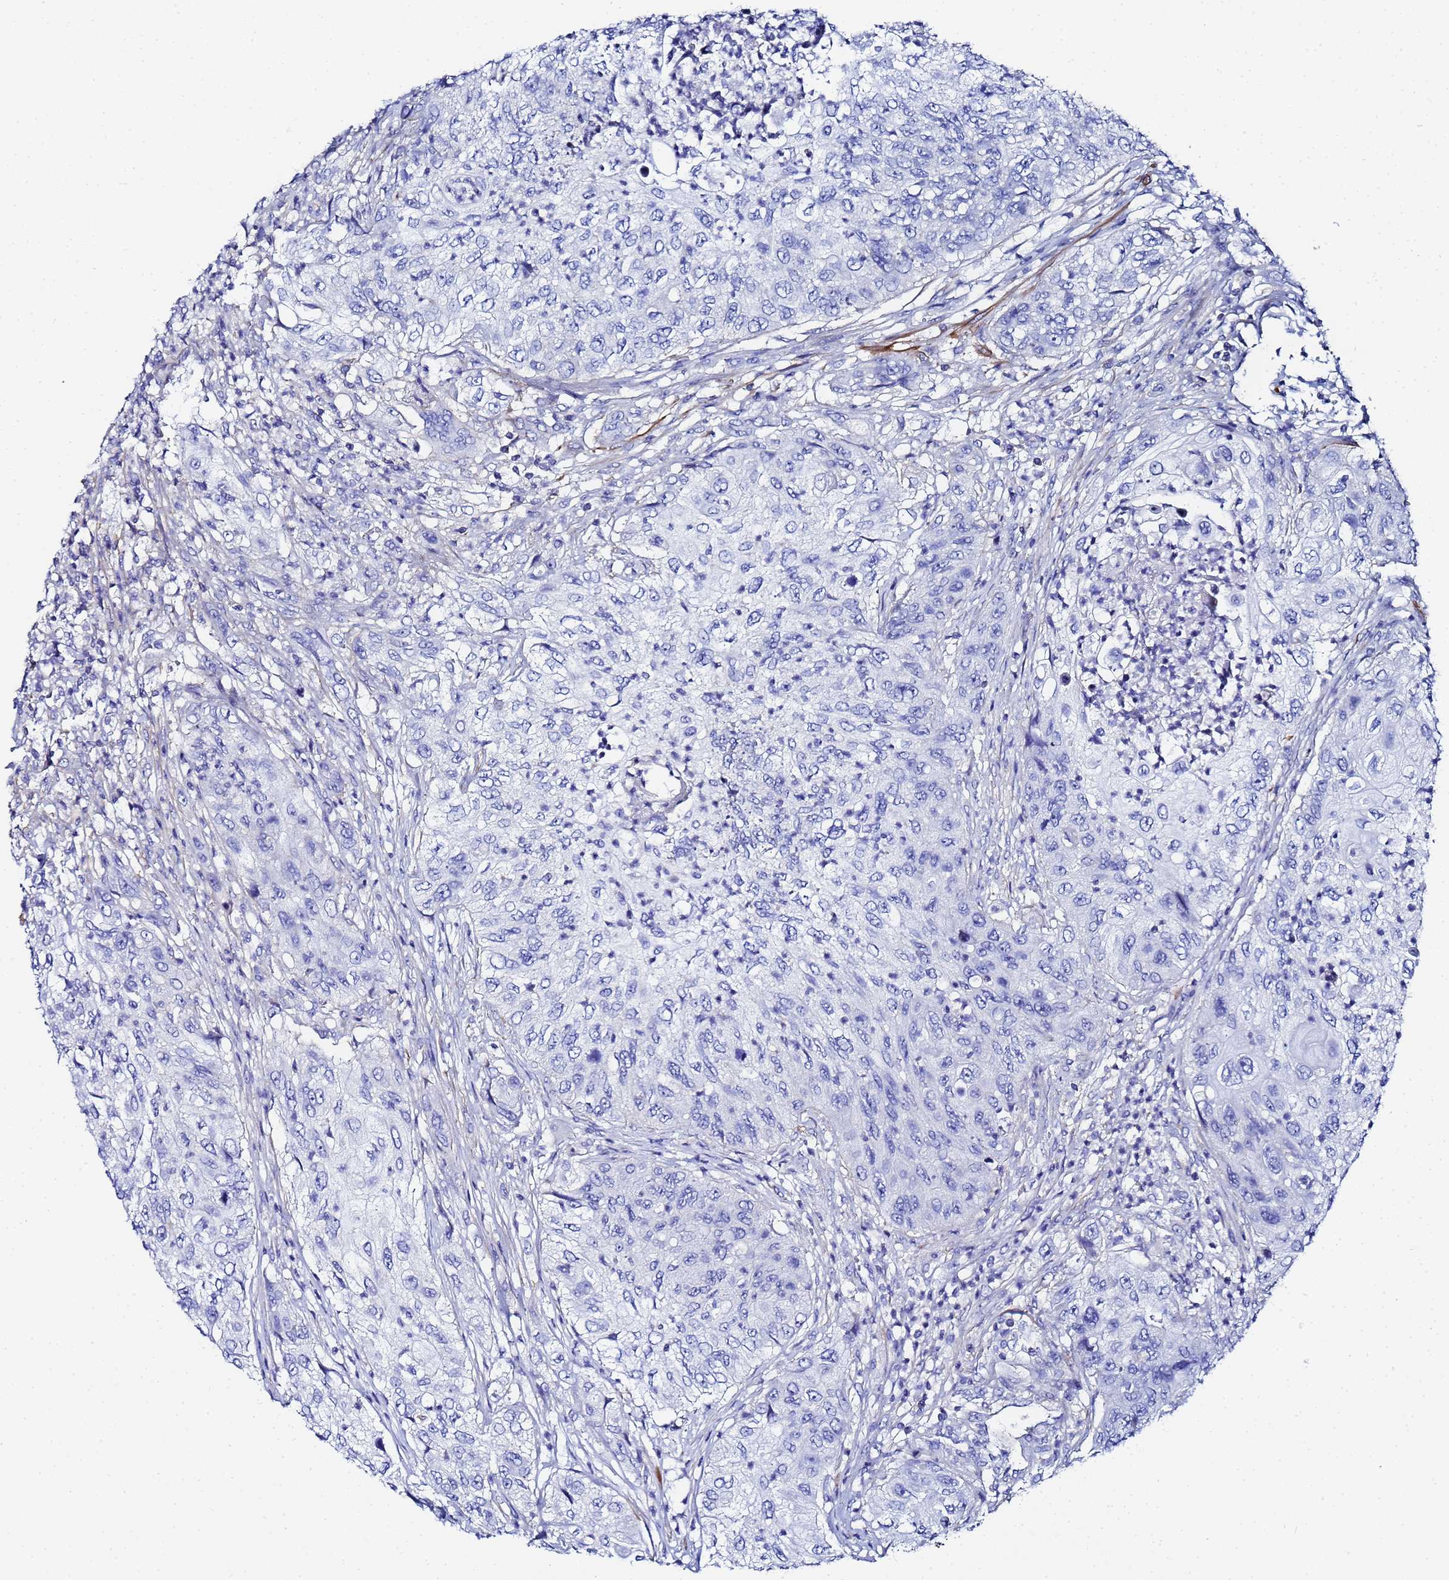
{"staining": {"intensity": "negative", "quantity": "none", "location": "none"}, "tissue": "urothelial cancer", "cell_type": "Tumor cells", "image_type": "cancer", "snomed": [{"axis": "morphology", "description": "Urothelial carcinoma, High grade"}, {"axis": "topography", "description": "Urinary bladder"}], "caption": "Protein analysis of urothelial cancer displays no significant staining in tumor cells.", "gene": "RAB39B", "patient": {"sex": "female", "age": 60}}